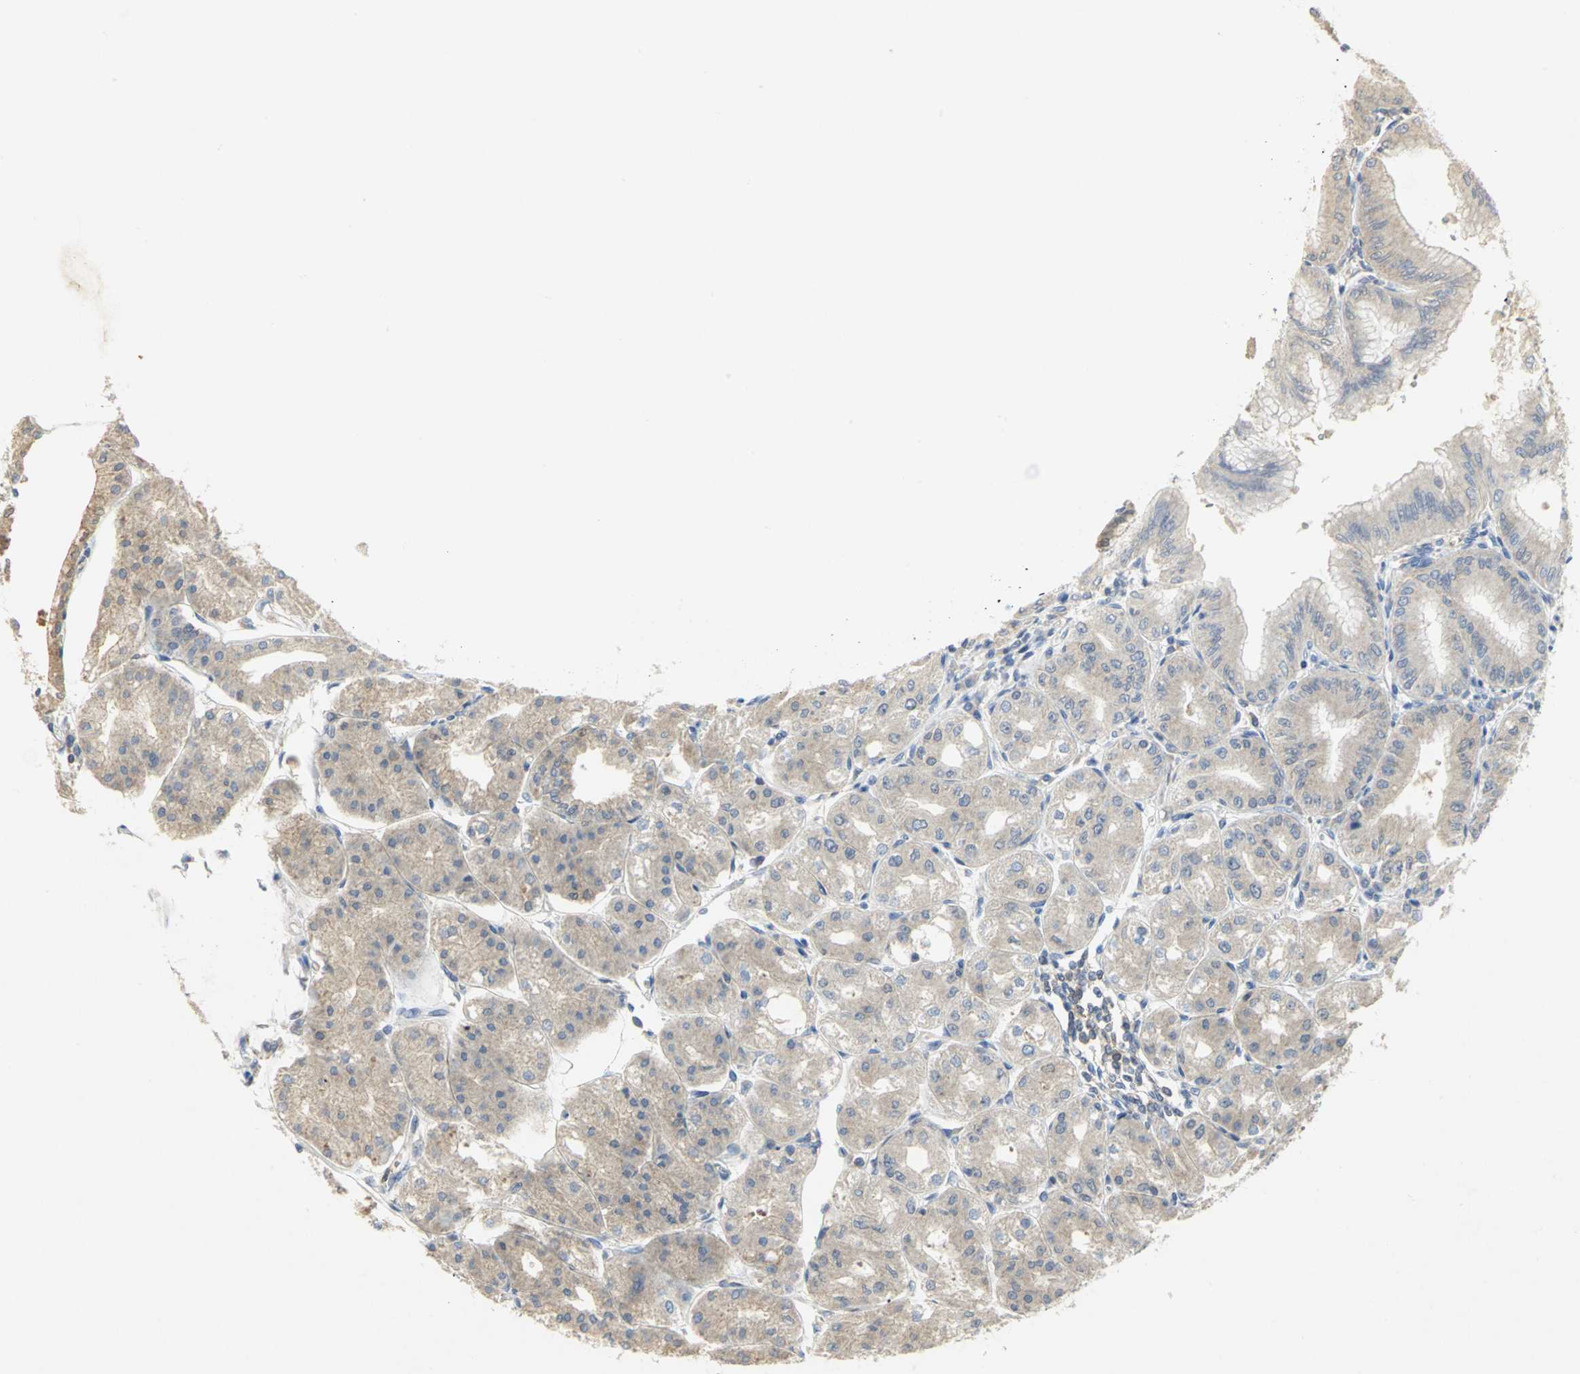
{"staining": {"intensity": "moderate", "quantity": "25%-75%", "location": "cytoplasmic/membranous"}, "tissue": "stomach", "cell_type": "Glandular cells", "image_type": "normal", "snomed": [{"axis": "morphology", "description": "Normal tissue, NOS"}, {"axis": "topography", "description": "Stomach, lower"}], "caption": "Immunohistochemistry (IHC) (DAB (3,3'-diaminobenzidine)) staining of benign stomach exhibits moderate cytoplasmic/membranous protein positivity in approximately 25%-75% of glandular cells.", "gene": "PPIA", "patient": {"sex": "male", "age": 71}}